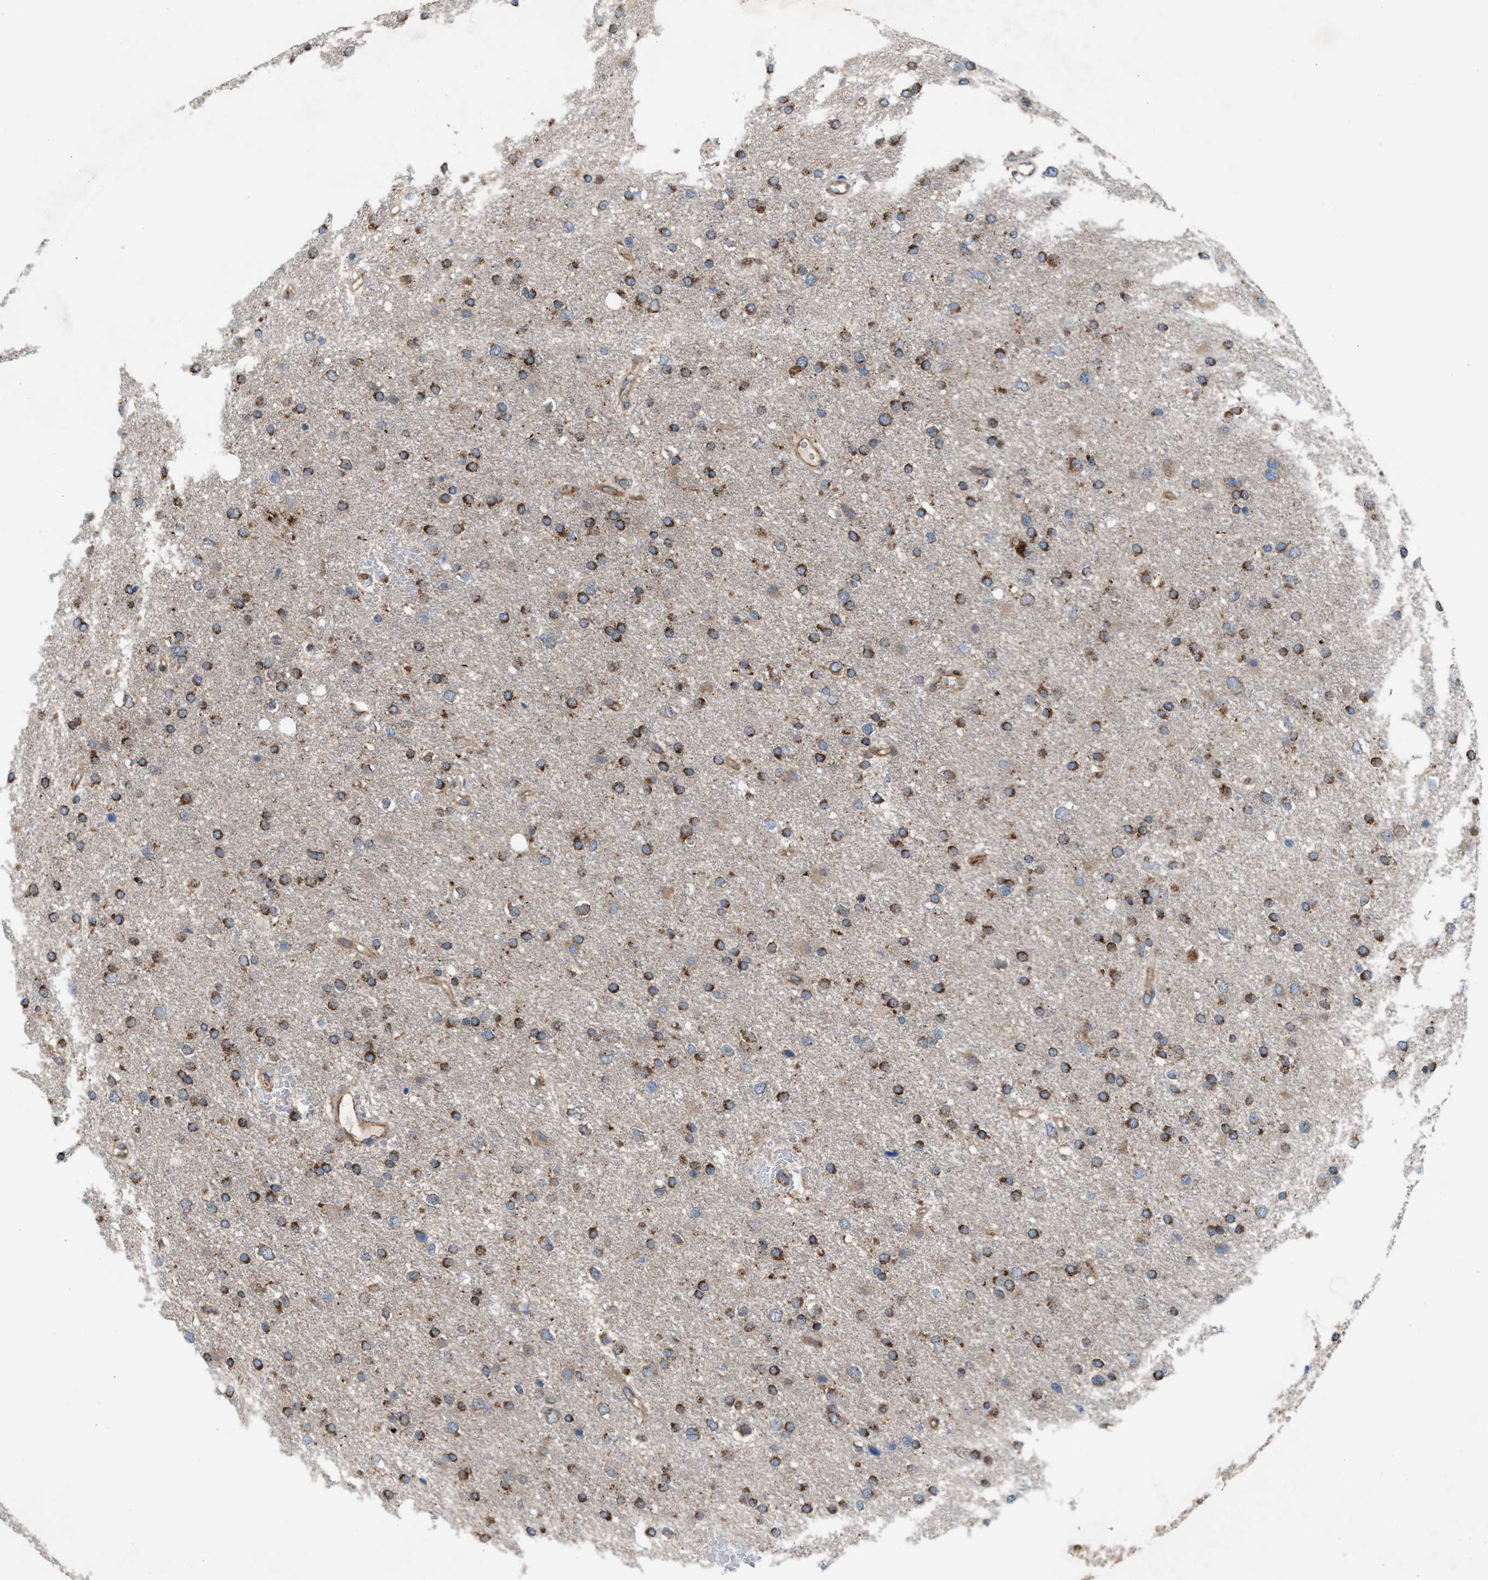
{"staining": {"intensity": "strong", "quantity": ">75%", "location": "cytoplasmic/membranous"}, "tissue": "glioma", "cell_type": "Tumor cells", "image_type": "cancer", "snomed": [{"axis": "morphology", "description": "Glioma, malignant, Low grade"}, {"axis": "topography", "description": "Brain"}], "caption": "Immunohistochemical staining of human malignant low-grade glioma shows high levels of strong cytoplasmic/membranous expression in about >75% of tumor cells. The staining was performed using DAB (3,3'-diaminobenzidine) to visualize the protein expression in brown, while the nuclei were stained in blue with hematoxylin (Magnification: 20x).", "gene": "TBC1D15", "patient": {"sex": "female", "age": 37}}